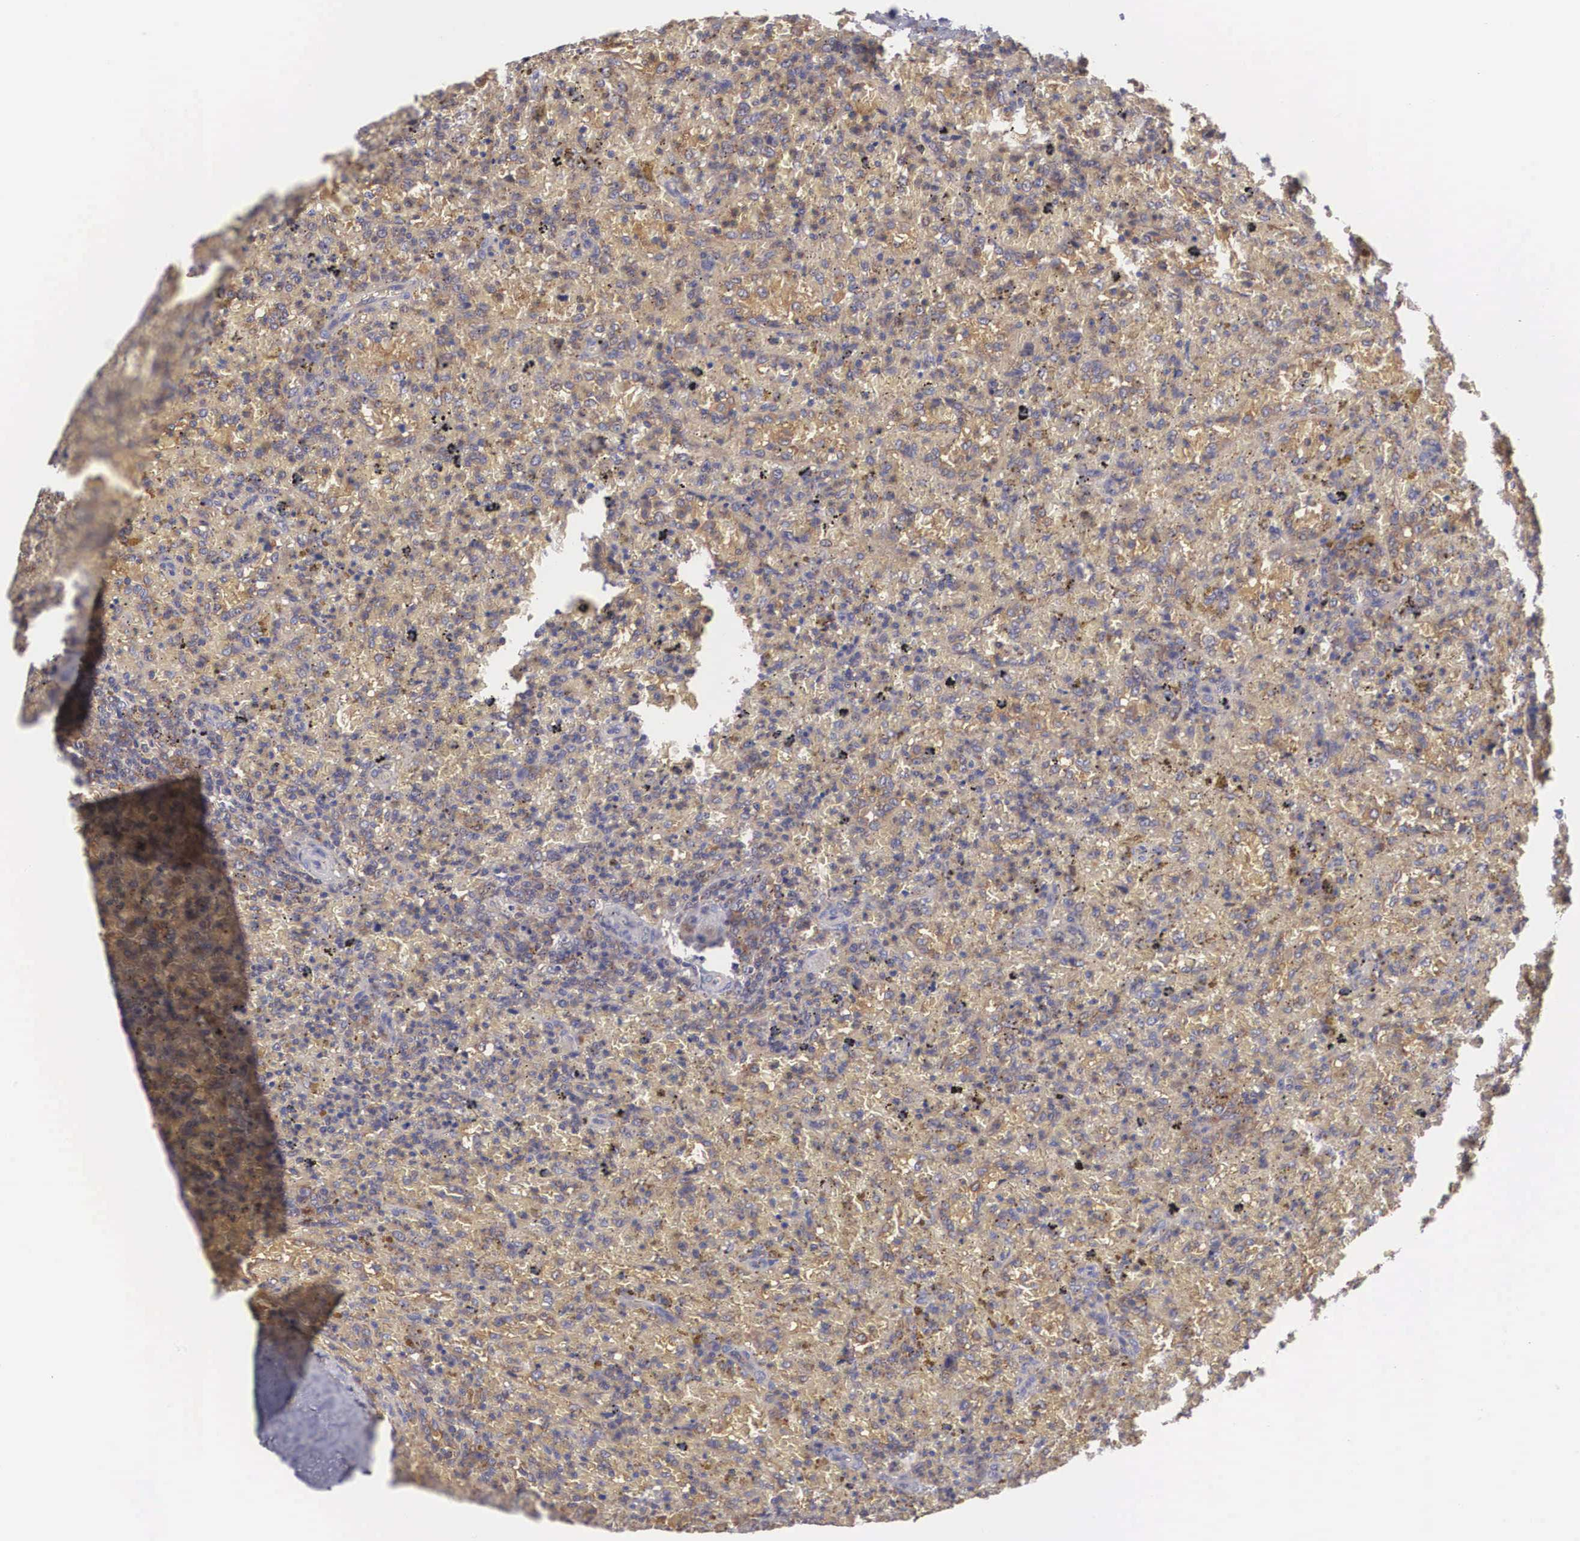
{"staining": {"intensity": "weak", "quantity": ">75%", "location": "cytoplasmic/membranous"}, "tissue": "lymphoma", "cell_type": "Tumor cells", "image_type": "cancer", "snomed": [{"axis": "morphology", "description": "Malignant lymphoma, non-Hodgkin's type, High grade"}, {"axis": "topography", "description": "Spleen"}, {"axis": "topography", "description": "Lymph node"}], "caption": "This micrograph displays IHC staining of human lymphoma, with low weak cytoplasmic/membranous expression in approximately >75% of tumor cells.", "gene": "GRIPAP1", "patient": {"sex": "female", "age": 70}}